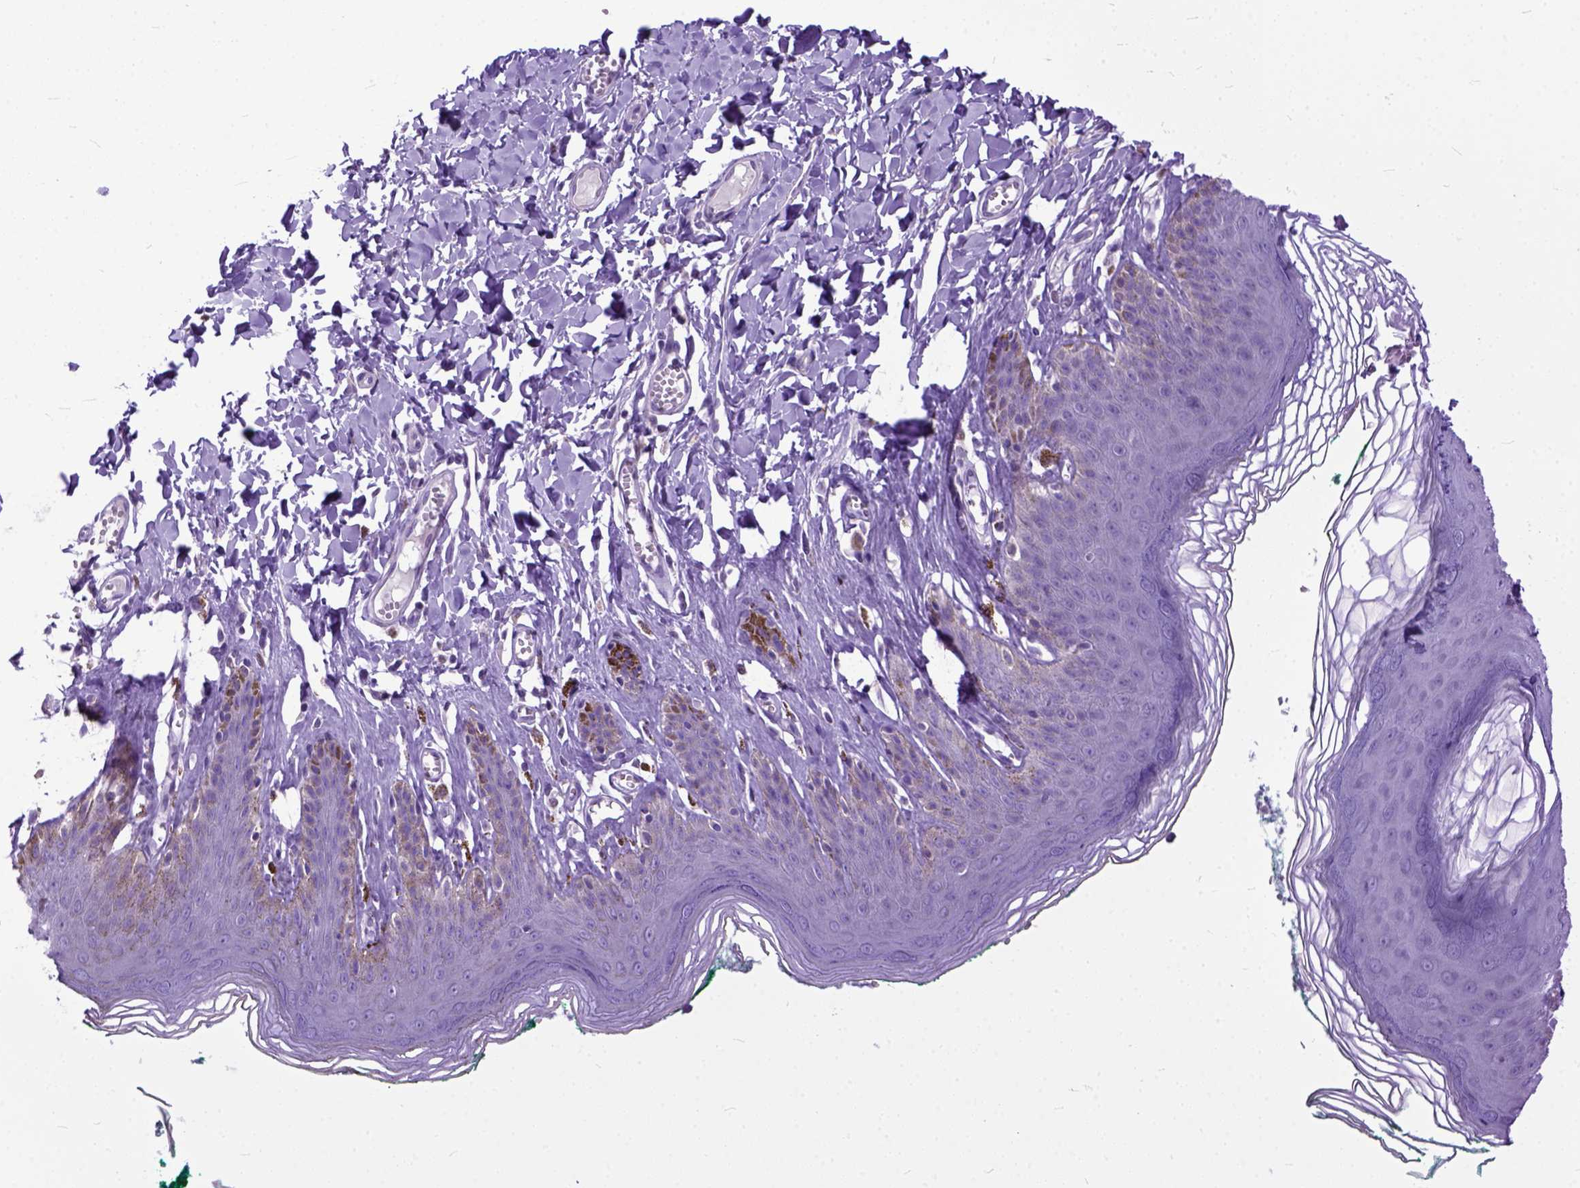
{"staining": {"intensity": "negative", "quantity": "none", "location": "none"}, "tissue": "skin", "cell_type": "Epidermal cells", "image_type": "normal", "snomed": [{"axis": "morphology", "description": "Normal tissue, NOS"}, {"axis": "topography", "description": "Vulva"}, {"axis": "topography", "description": "Peripheral nerve tissue"}], "caption": "An immunohistochemistry (IHC) photomicrograph of unremarkable skin is shown. There is no staining in epidermal cells of skin.", "gene": "CRB1", "patient": {"sex": "female", "age": 66}}